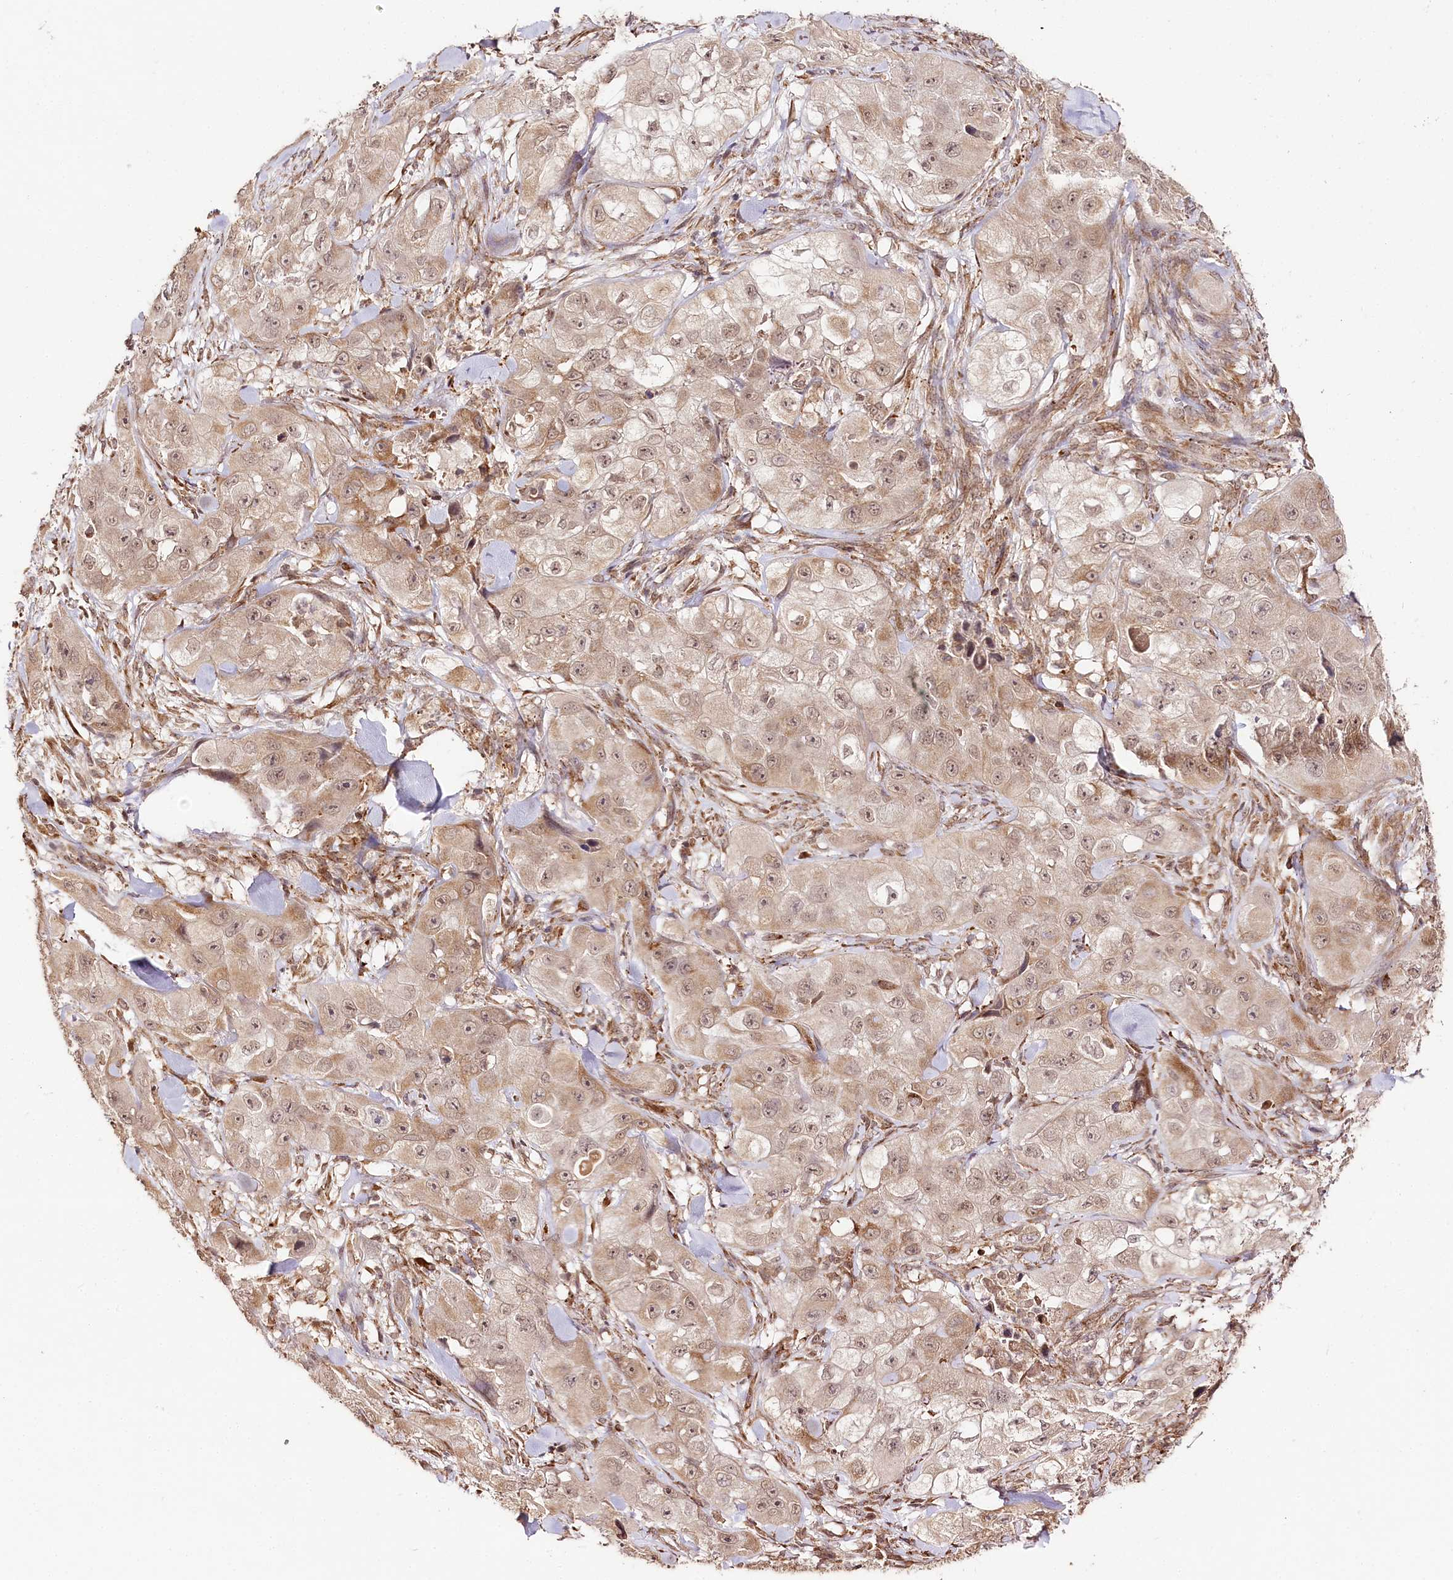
{"staining": {"intensity": "weak", "quantity": "25%-75%", "location": "cytoplasmic/membranous,nuclear"}, "tissue": "skin cancer", "cell_type": "Tumor cells", "image_type": "cancer", "snomed": [{"axis": "morphology", "description": "Squamous cell carcinoma, NOS"}, {"axis": "topography", "description": "Skin"}, {"axis": "topography", "description": "Subcutis"}], "caption": "A brown stain shows weak cytoplasmic/membranous and nuclear staining of a protein in skin squamous cell carcinoma tumor cells. Using DAB (brown) and hematoxylin (blue) stains, captured at high magnification using brightfield microscopy.", "gene": "ENSG00000144785", "patient": {"sex": "male", "age": 73}}